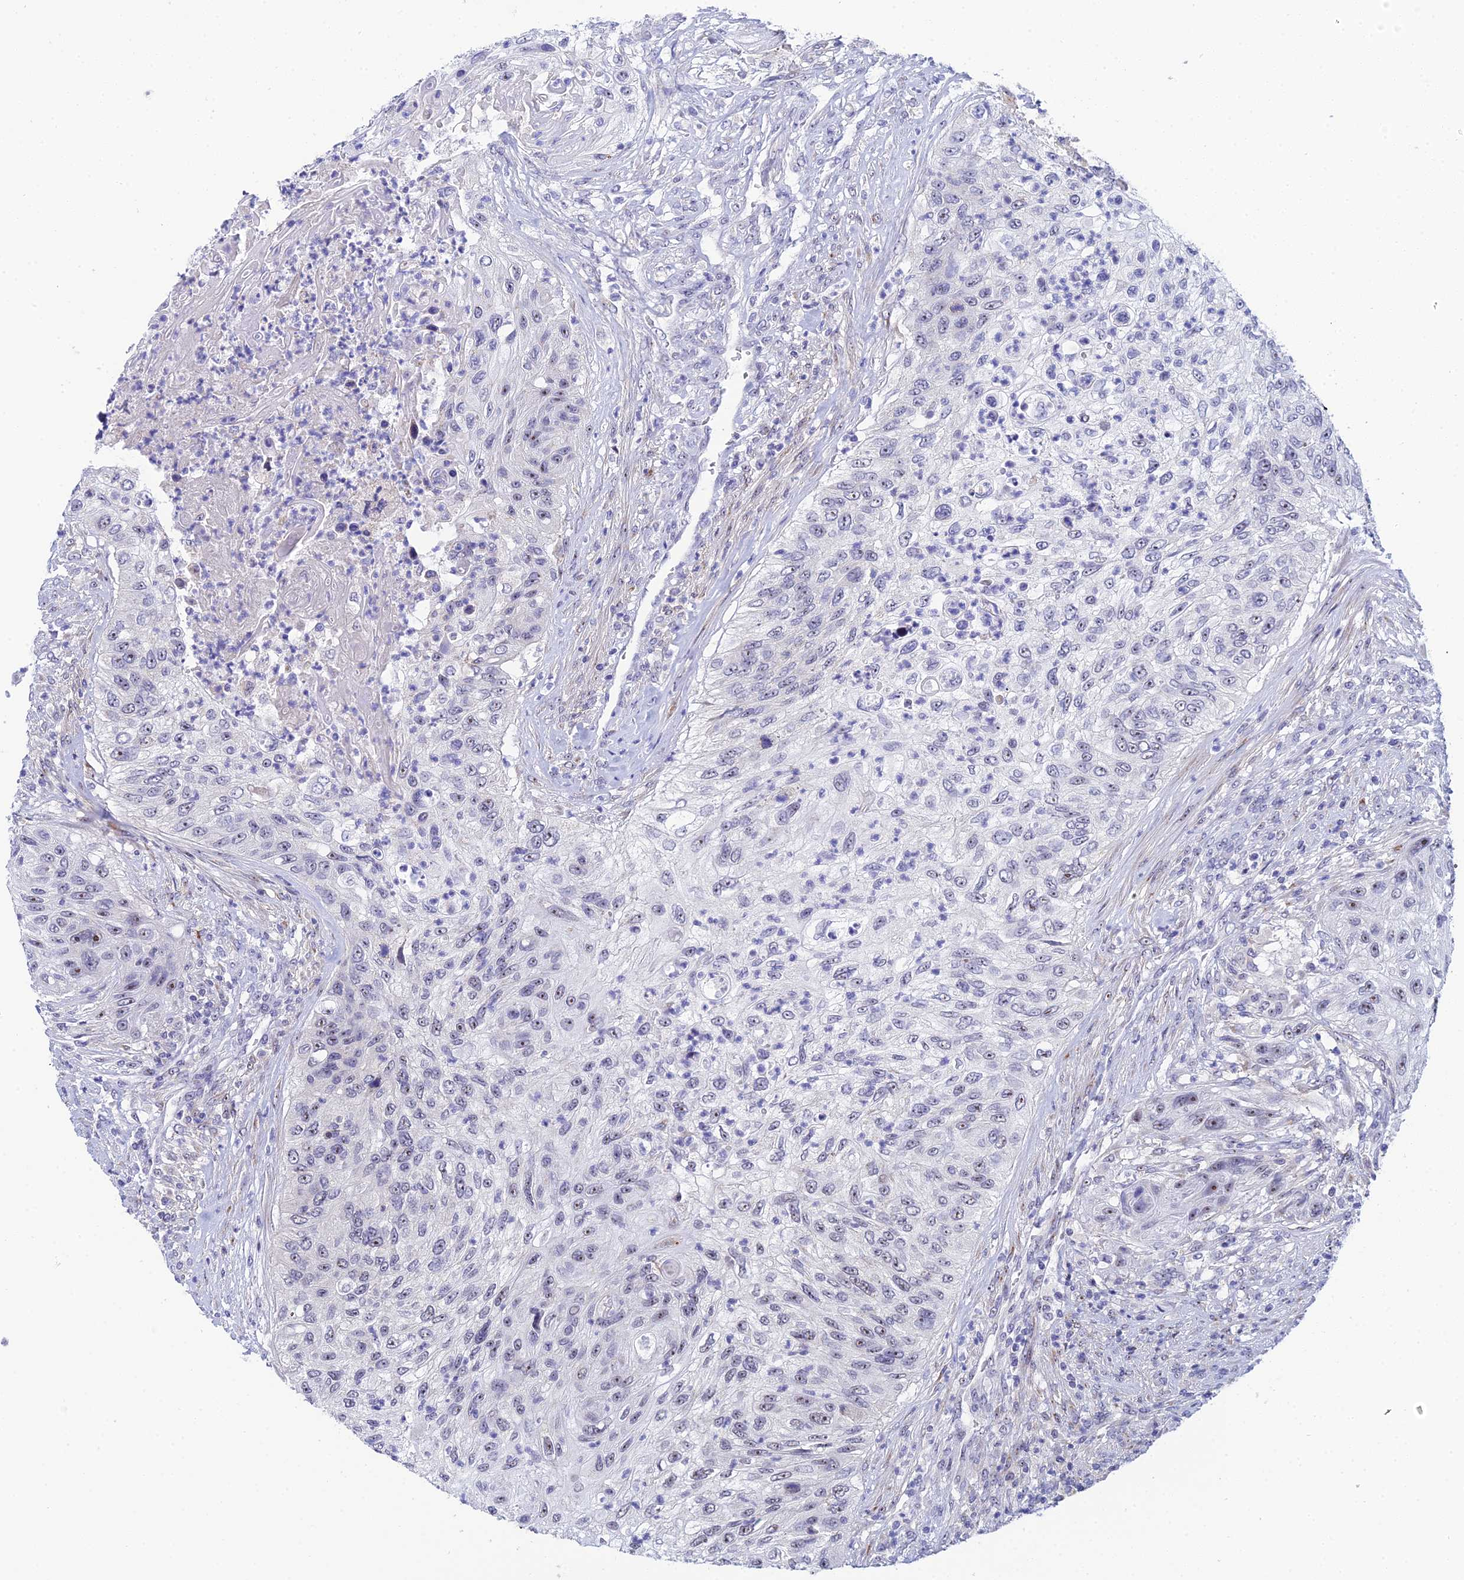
{"staining": {"intensity": "moderate", "quantity": "<25%", "location": "nuclear"}, "tissue": "urothelial cancer", "cell_type": "Tumor cells", "image_type": "cancer", "snomed": [{"axis": "morphology", "description": "Urothelial carcinoma, High grade"}, {"axis": "topography", "description": "Urinary bladder"}], "caption": "A photomicrograph of human urothelial cancer stained for a protein displays moderate nuclear brown staining in tumor cells.", "gene": "PLPP4", "patient": {"sex": "female", "age": 60}}